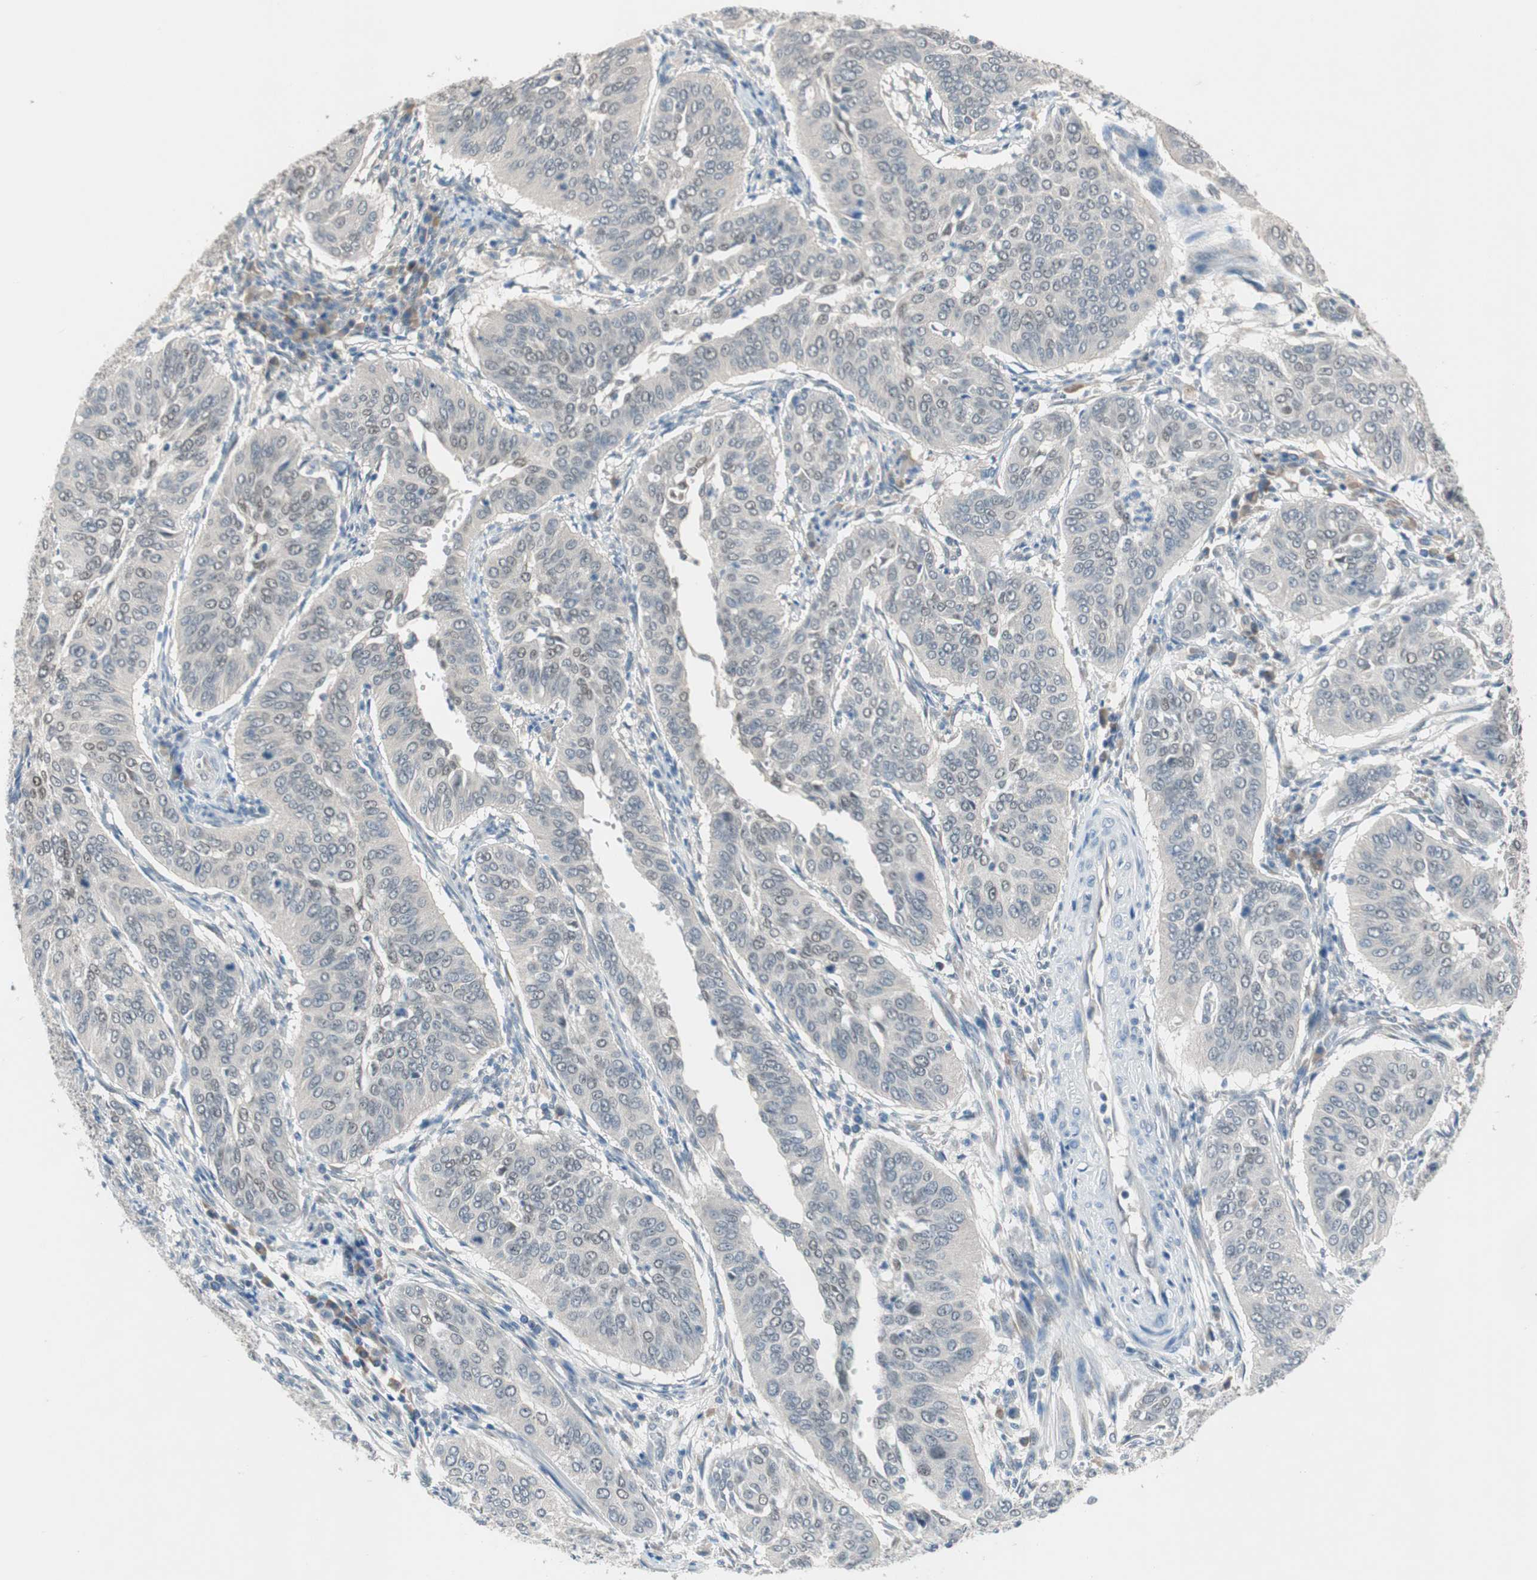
{"staining": {"intensity": "weak", "quantity": "<25%", "location": "nuclear"}, "tissue": "cervical cancer", "cell_type": "Tumor cells", "image_type": "cancer", "snomed": [{"axis": "morphology", "description": "Normal tissue, NOS"}, {"axis": "morphology", "description": "Squamous cell carcinoma, NOS"}, {"axis": "topography", "description": "Cervix"}], "caption": "The photomicrograph shows no significant expression in tumor cells of squamous cell carcinoma (cervical). The staining was performed using DAB to visualize the protein expression in brown, while the nuclei were stained in blue with hematoxylin (Magnification: 20x).", "gene": "GRHL1", "patient": {"sex": "female", "age": 39}}